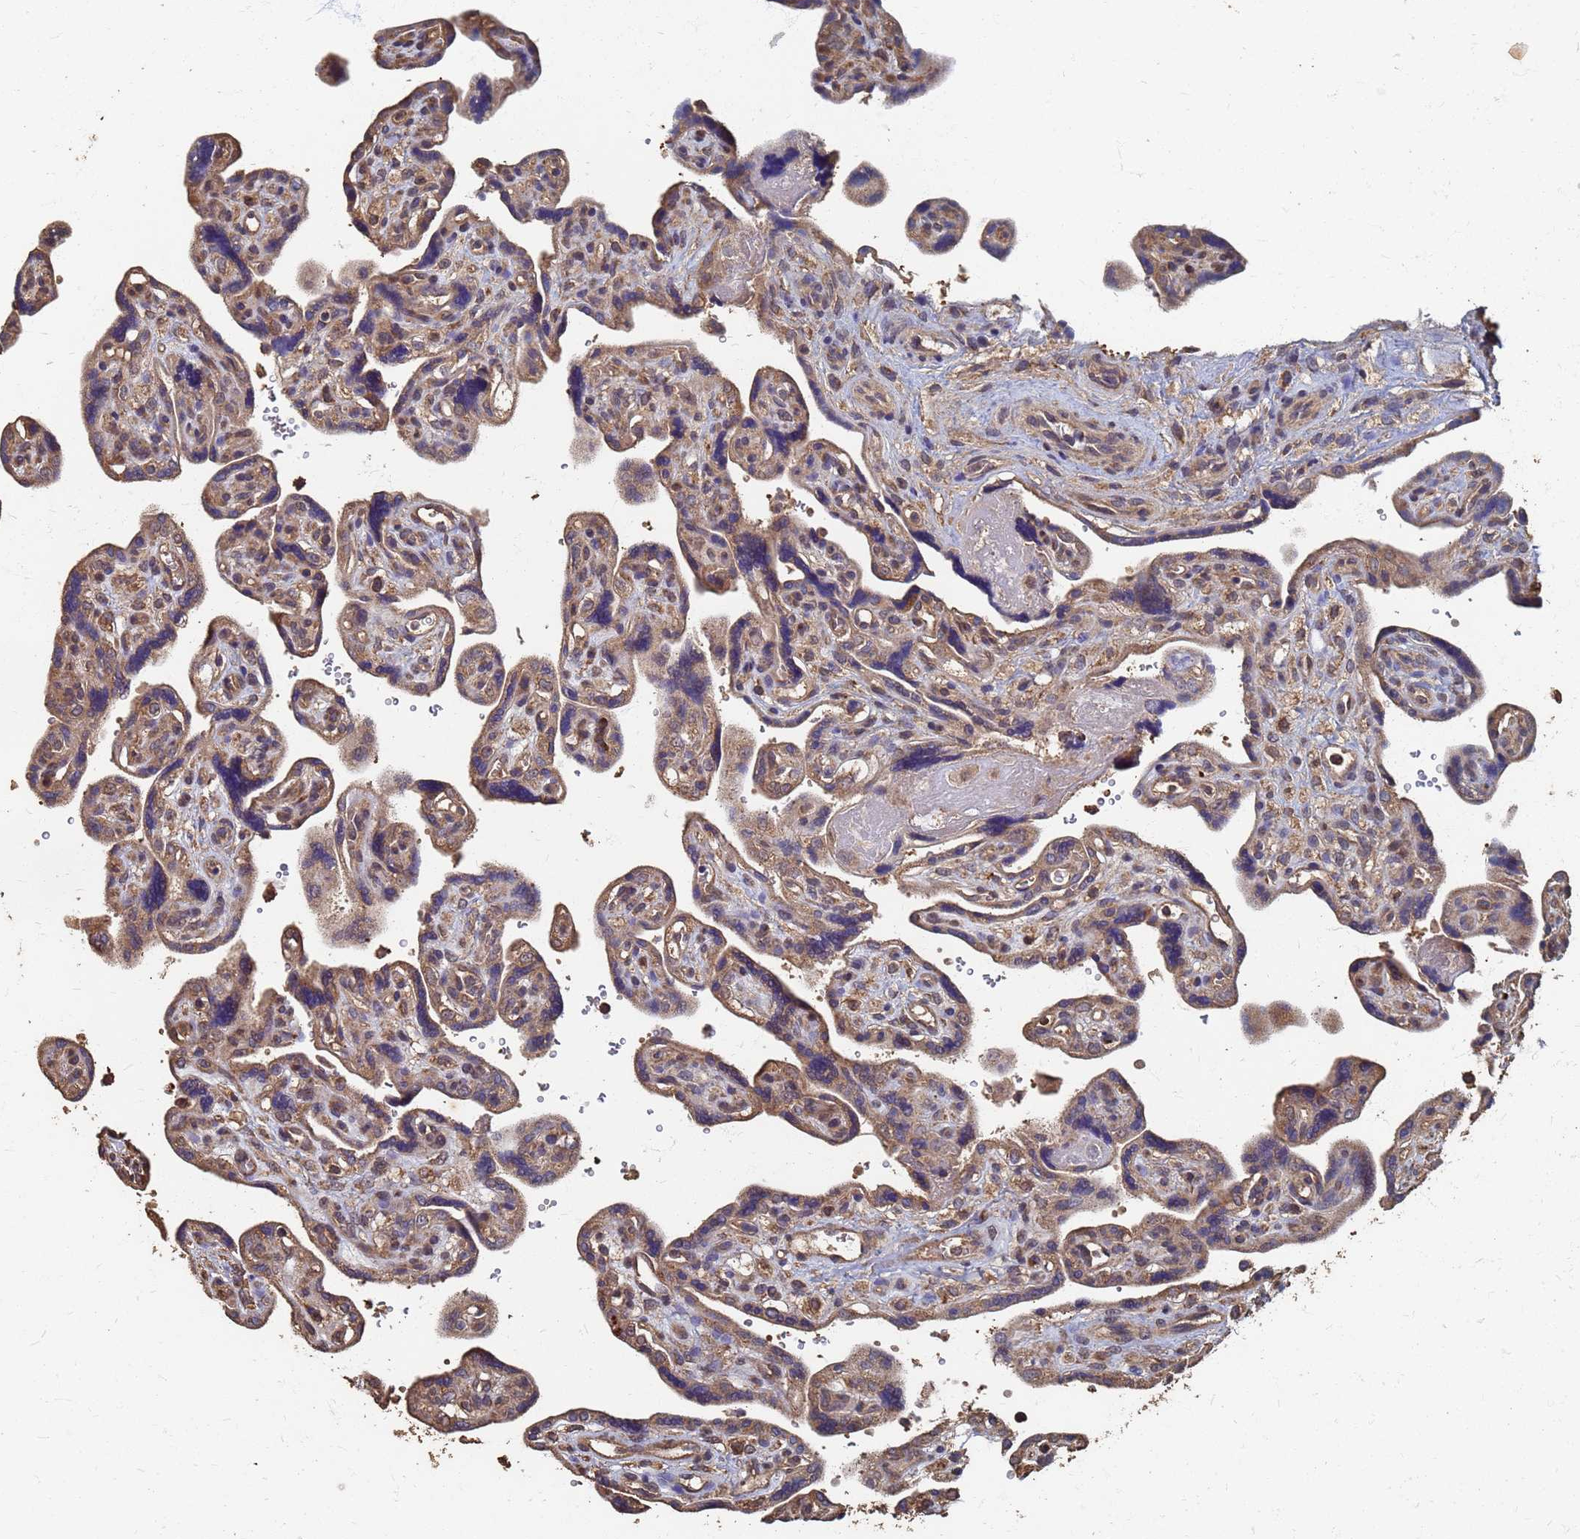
{"staining": {"intensity": "moderate", "quantity": ">75%", "location": "cytoplasmic/membranous"}, "tissue": "placenta", "cell_type": "Trophoblastic cells", "image_type": "normal", "snomed": [{"axis": "morphology", "description": "Normal tissue, NOS"}, {"axis": "topography", "description": "Placenta"}], "caption": "Immunohistochemical staining of normal placenta exhibits moderate cytoplasmic/membranous protein expression in approximately >75% of trophoblastic cells.", "gene": "DPH5", "patient": {"sex": "female", "age": 39}}